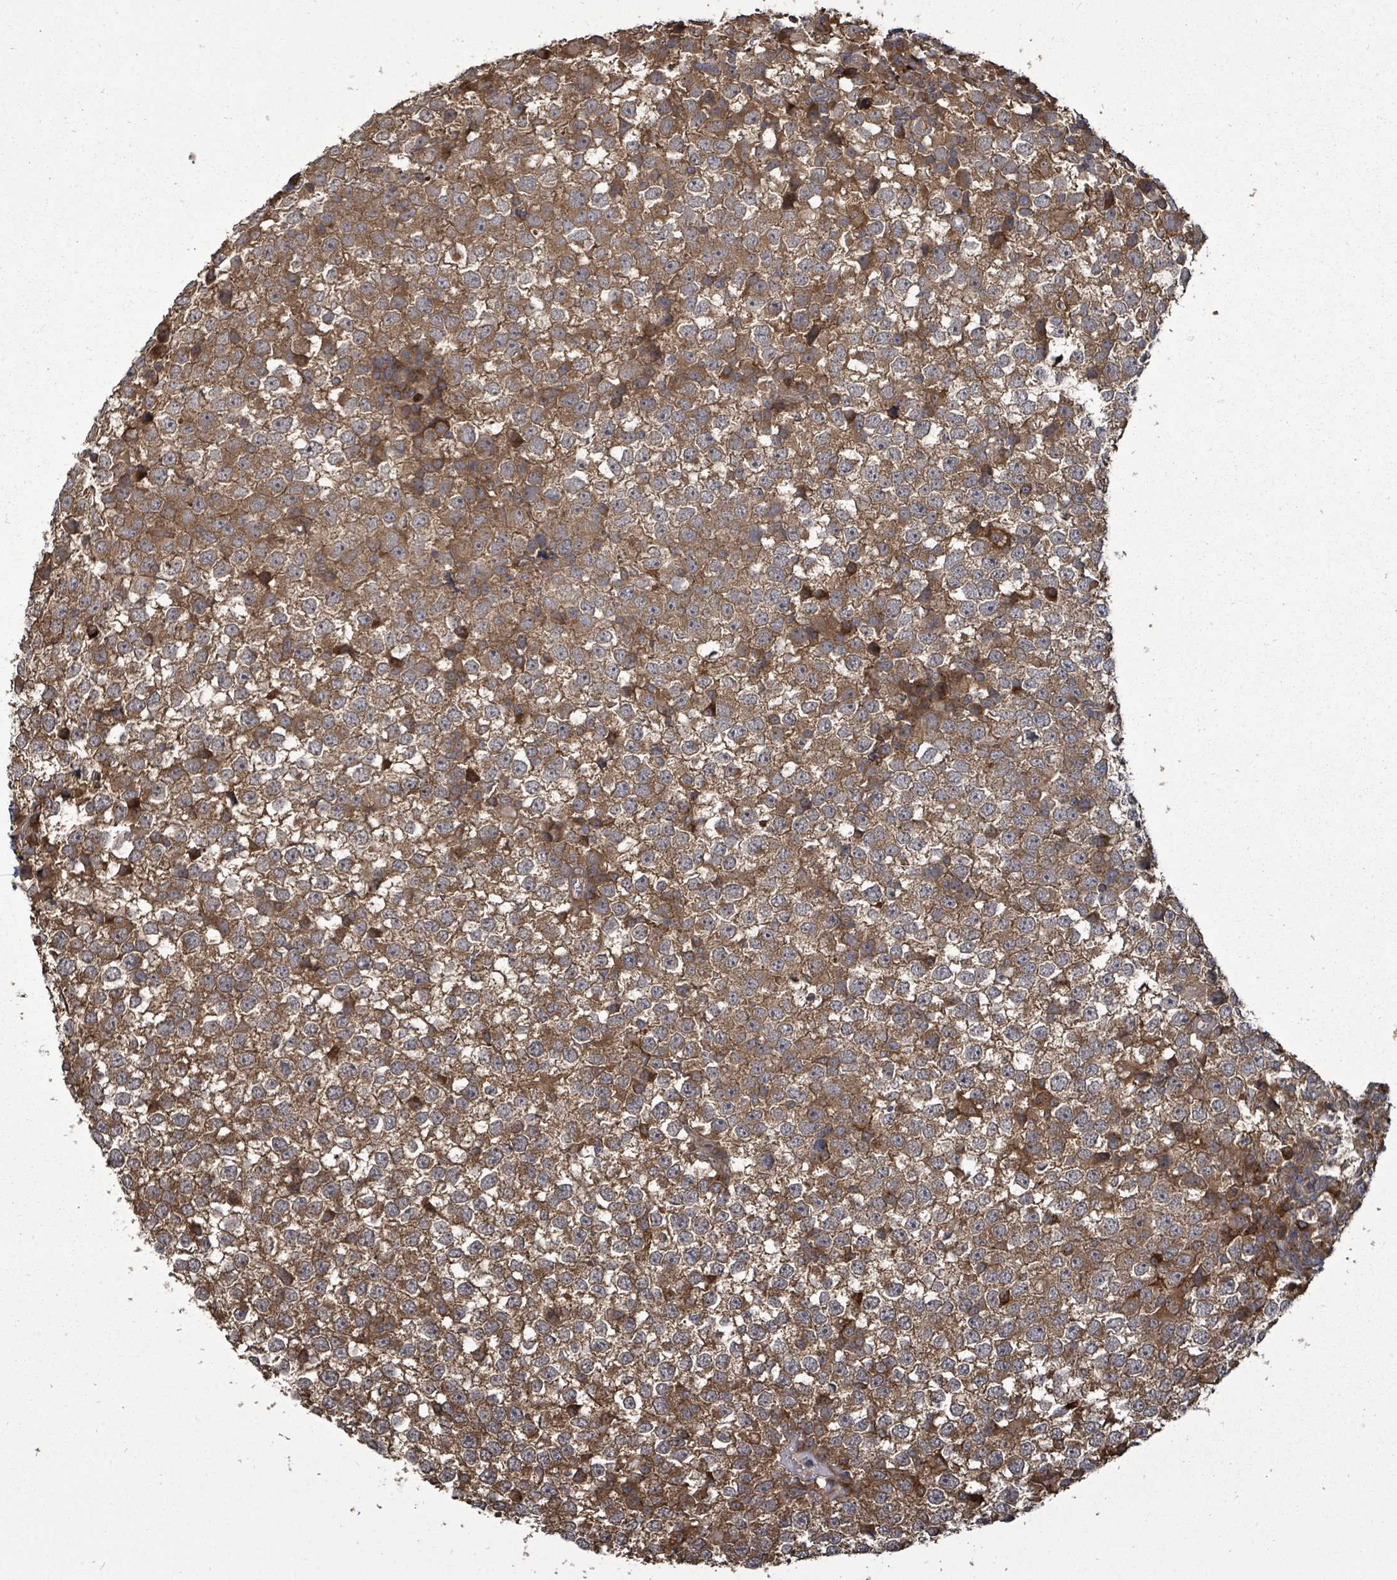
{"staining": {"intensity": "moderate", "quantity": ">75%", "location": "cytoplasmic/membranous"}, "tissue": "testis cancer", "cell_type": "Tumor cells", "image_type": "cancer", "snomed": [{"axis": "morphology", "description": "Seminoma, NOS"}, {"axis": "topography", "description": "Testis"}], "caption": "A histopathology image of seminoma (testis) stained for a protein displays moderate cytoplasmic/membranous brown staining in tumor cells.", "gene": "EIF3C", "patient": {"sex": "male", "age": 65}}